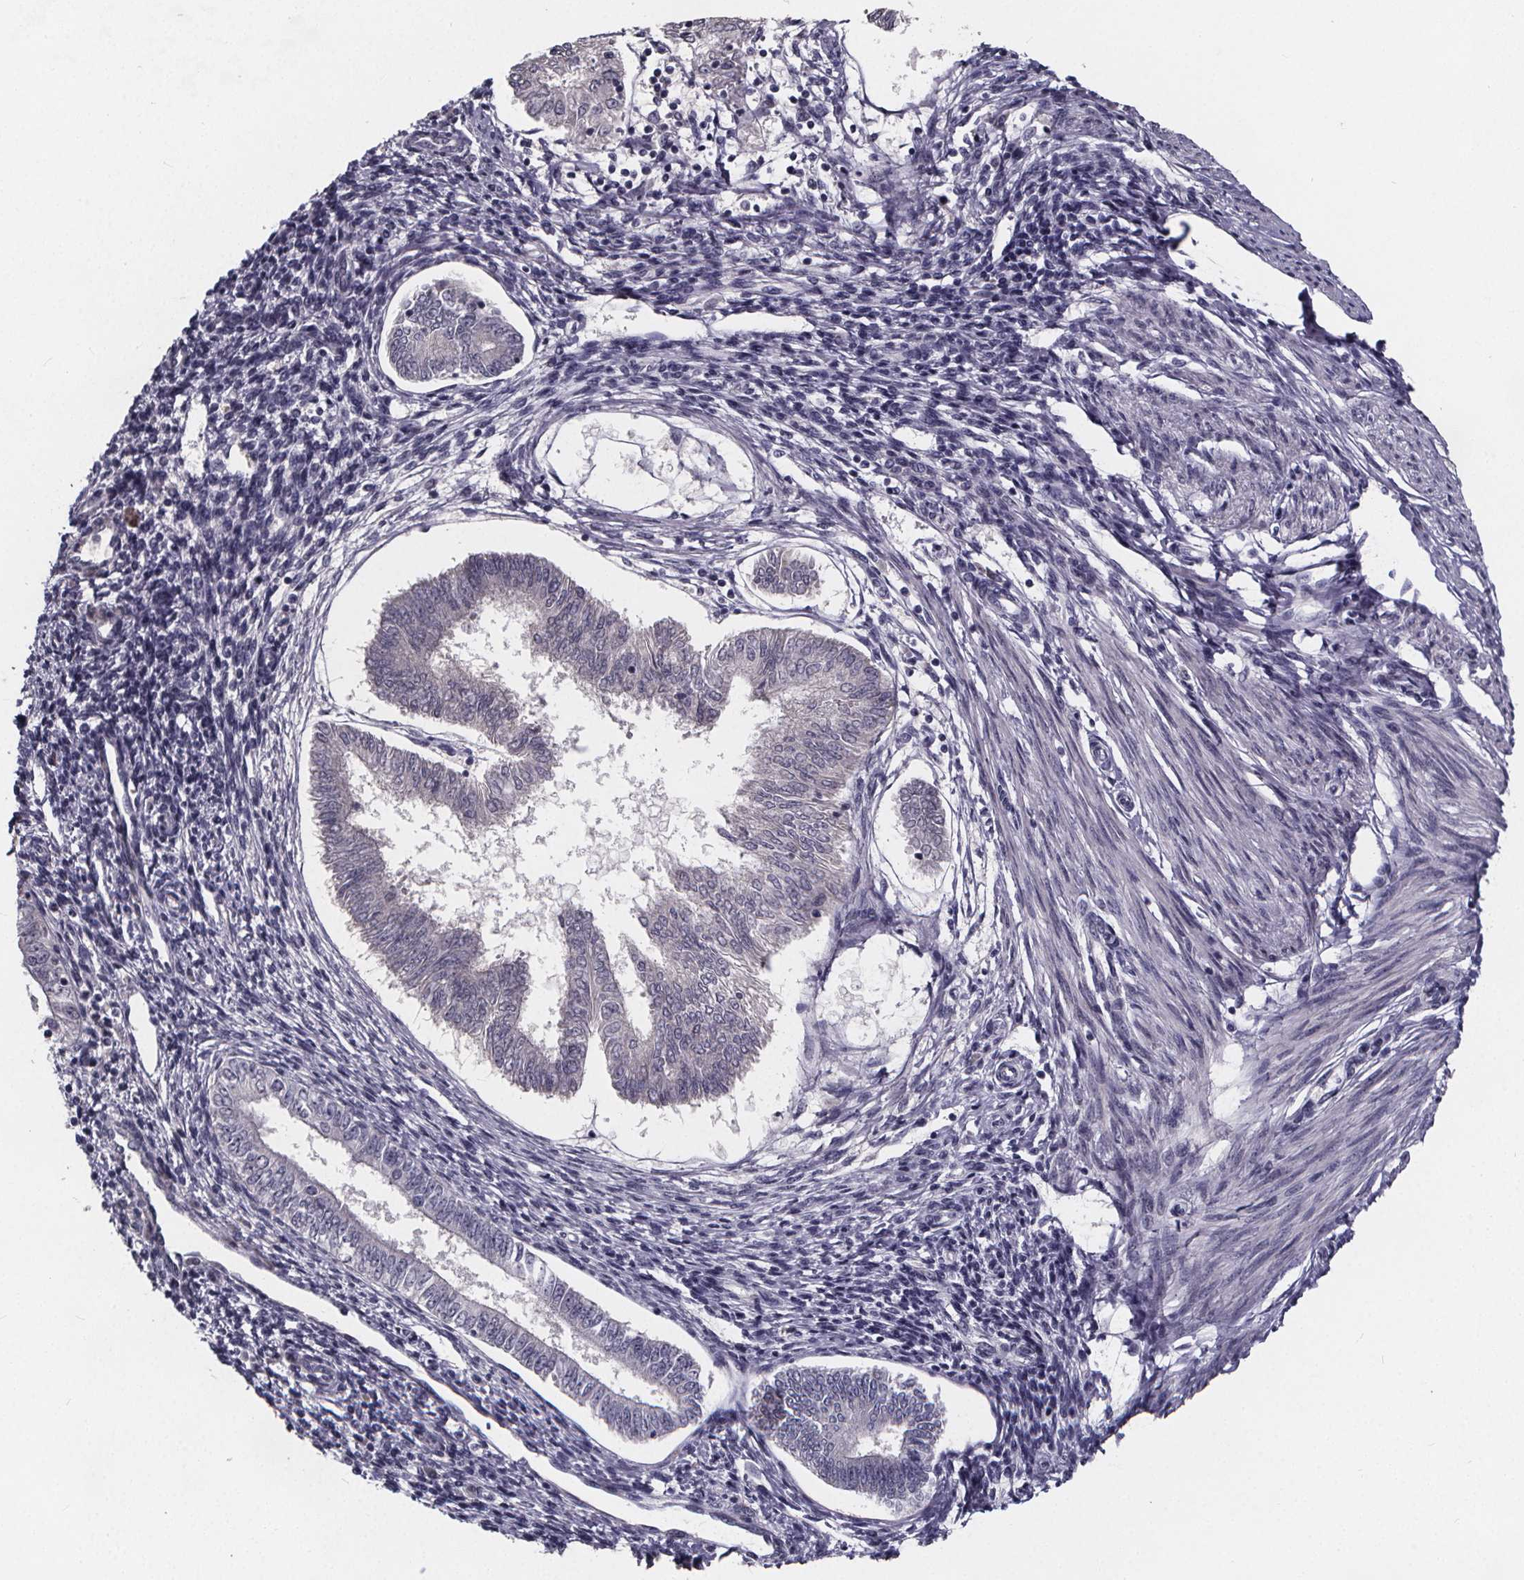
{"staining": {"intensity": "negative", "quantity": "none", "location": "none"}, "tissue": "endometrial cancer", "cell_type": "Tumor cells", "image_type": "cancer", "snomed": [{"axis": "morphology", "description": "Adenocarcinoma, NOS"}, {"axis": "topography", "description": "Endometrium"}], "caption": "IHC of human adenocarcinoma (endometrial) exhibits no expression in tumor cells.", "gene": "AGT", "patient": {"sex": "female", "age": 68}}